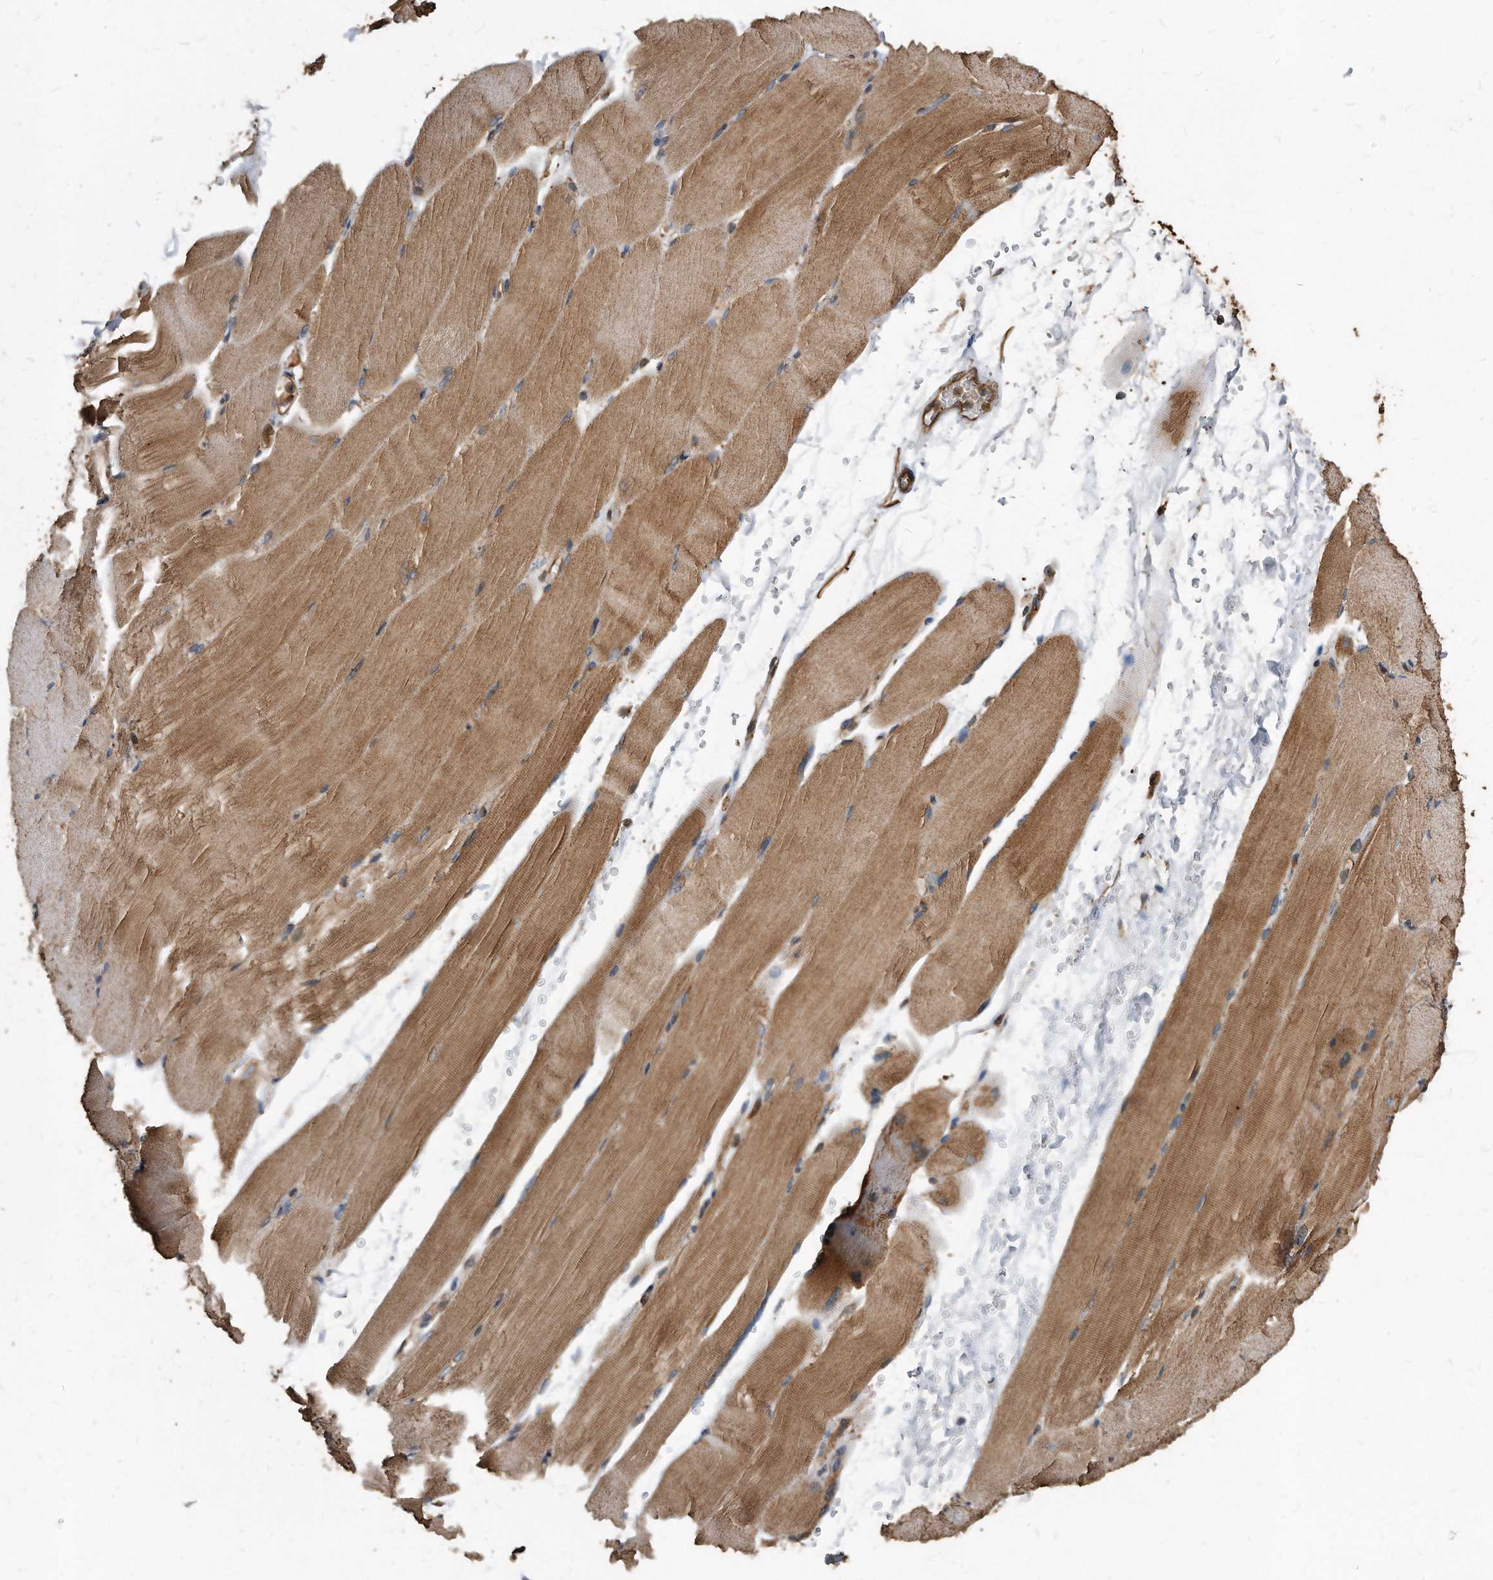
{"staining": {"intensity": "moderate", "quantity": ">75%", "location": "cytoplasmic/membranous"}, "tissue": "skeletal muscle", "cell_type": "Myocytes", "image_type": "normal", "snomed": [{"axis": "morphology", "description": "Normal tissue, NOS"}, {"axis": "topography", "description": "Skeletal muscle"}, {"axis": "topography", "description": "Parathyroid gland"}], "caption": "Immunohistochemistry (IHC) (DAB) staining of normal human skeletal muscle shows moderate cytoplasmic/membranous protein staining in approximately >75% of myocytes.", "gene": "FAM136A", "patient": {"sex": "female", "age": 37}}